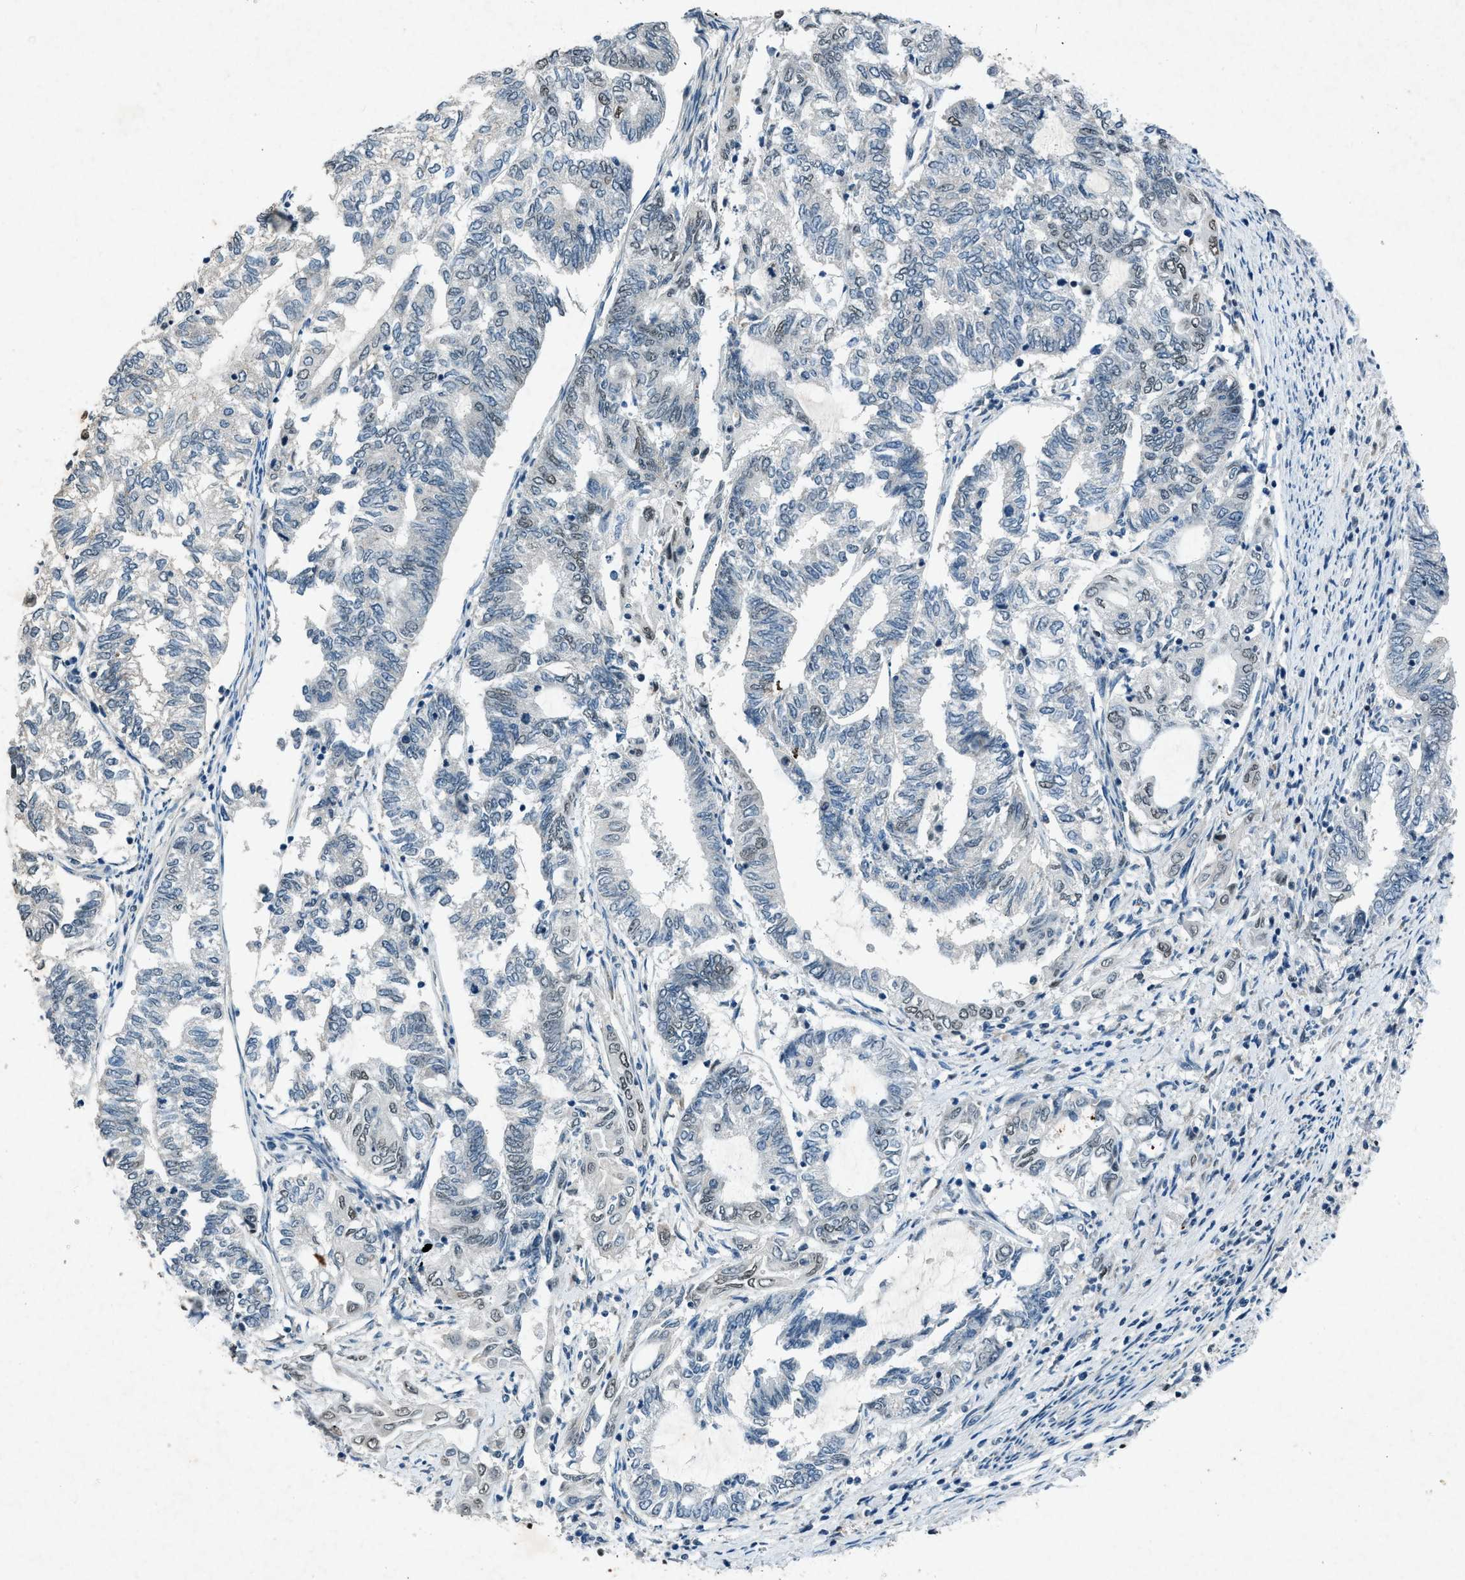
{"staining": {"intensity": "weak", "quantity": "<25%", "location": "nuclear"}, "tissue": "endometrial cancer", "cell_type": "Tumor cells", "image_type": "cancer", "snomed": [{"axis": "morphology", "description": "Adenocarcinoma, NOS"}, {"axis": "topography", "description": "Uterus"}, {"axis": "topography", "description": "Endometrium"}], "caption": "A micrograph of adenocarcinoma (endometrial) stained for a protein displays no brown staining in tumor cells.", "gene": "ADCY1", "patient": {"sex": "female", "age": 70}}